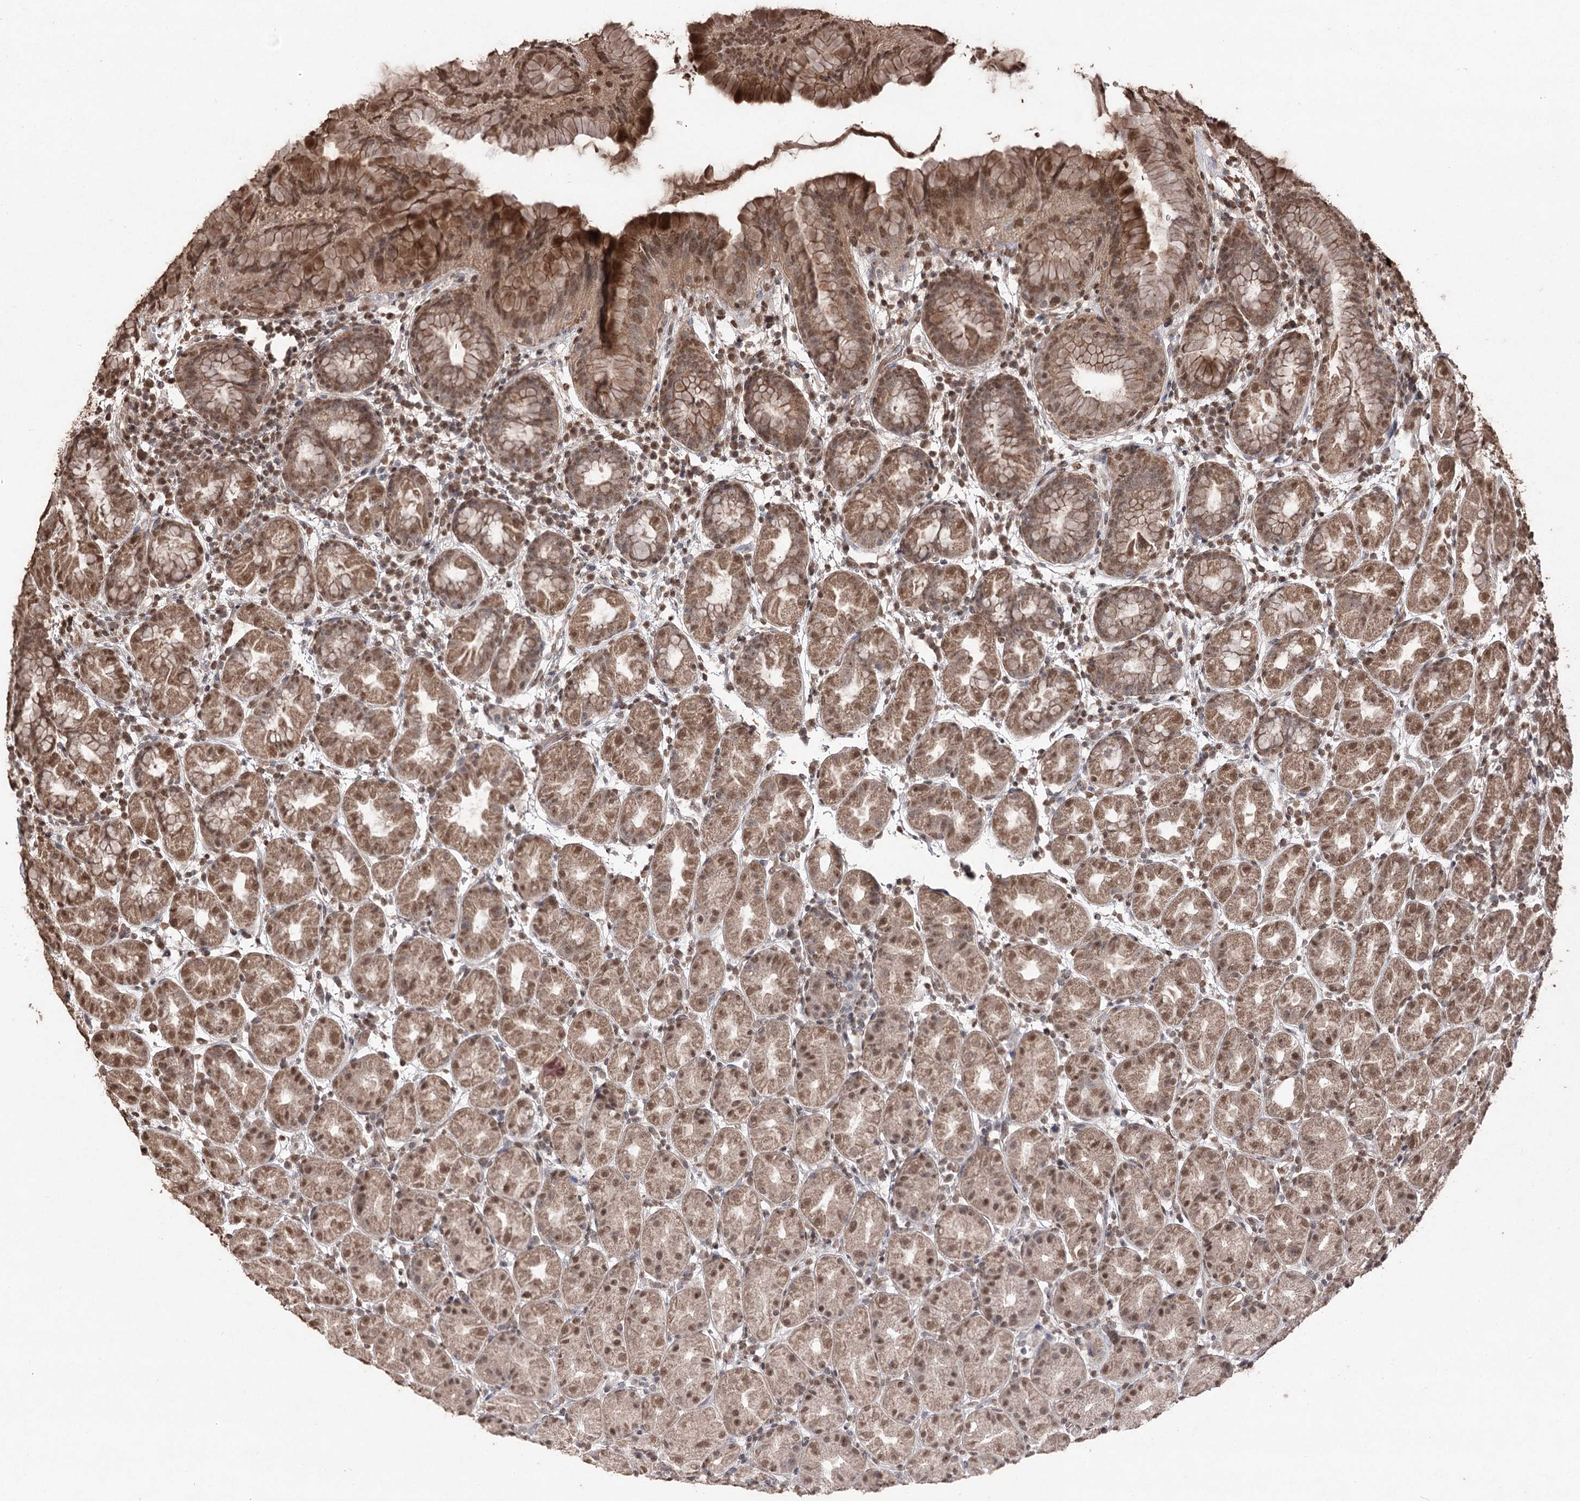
{"staining": {"intensity": "moderate", "quantity": ">75%", "location": "cytoplasmic/membranous,nuclear"}, "tissue": "stomach", "cell_type": "Glandular cells", "image_type": "normal", "snomed": [{"axis": "morphology", "description": "Normal tissue, NOS"}, {"axis": "topography", "description": "Stomach"}], "caption": "Protein expression by IHC shows moderate cytoplasmic/membranous,nuclear positivity in about >75% of glandular cells in unremarkable stomach. (DAB (3,3'-diaminobenzidine) = brown stain, brightfield microscopy at high magnification).", "gene": "ATG14", "patient": {"sex": "female", "age": 79}}